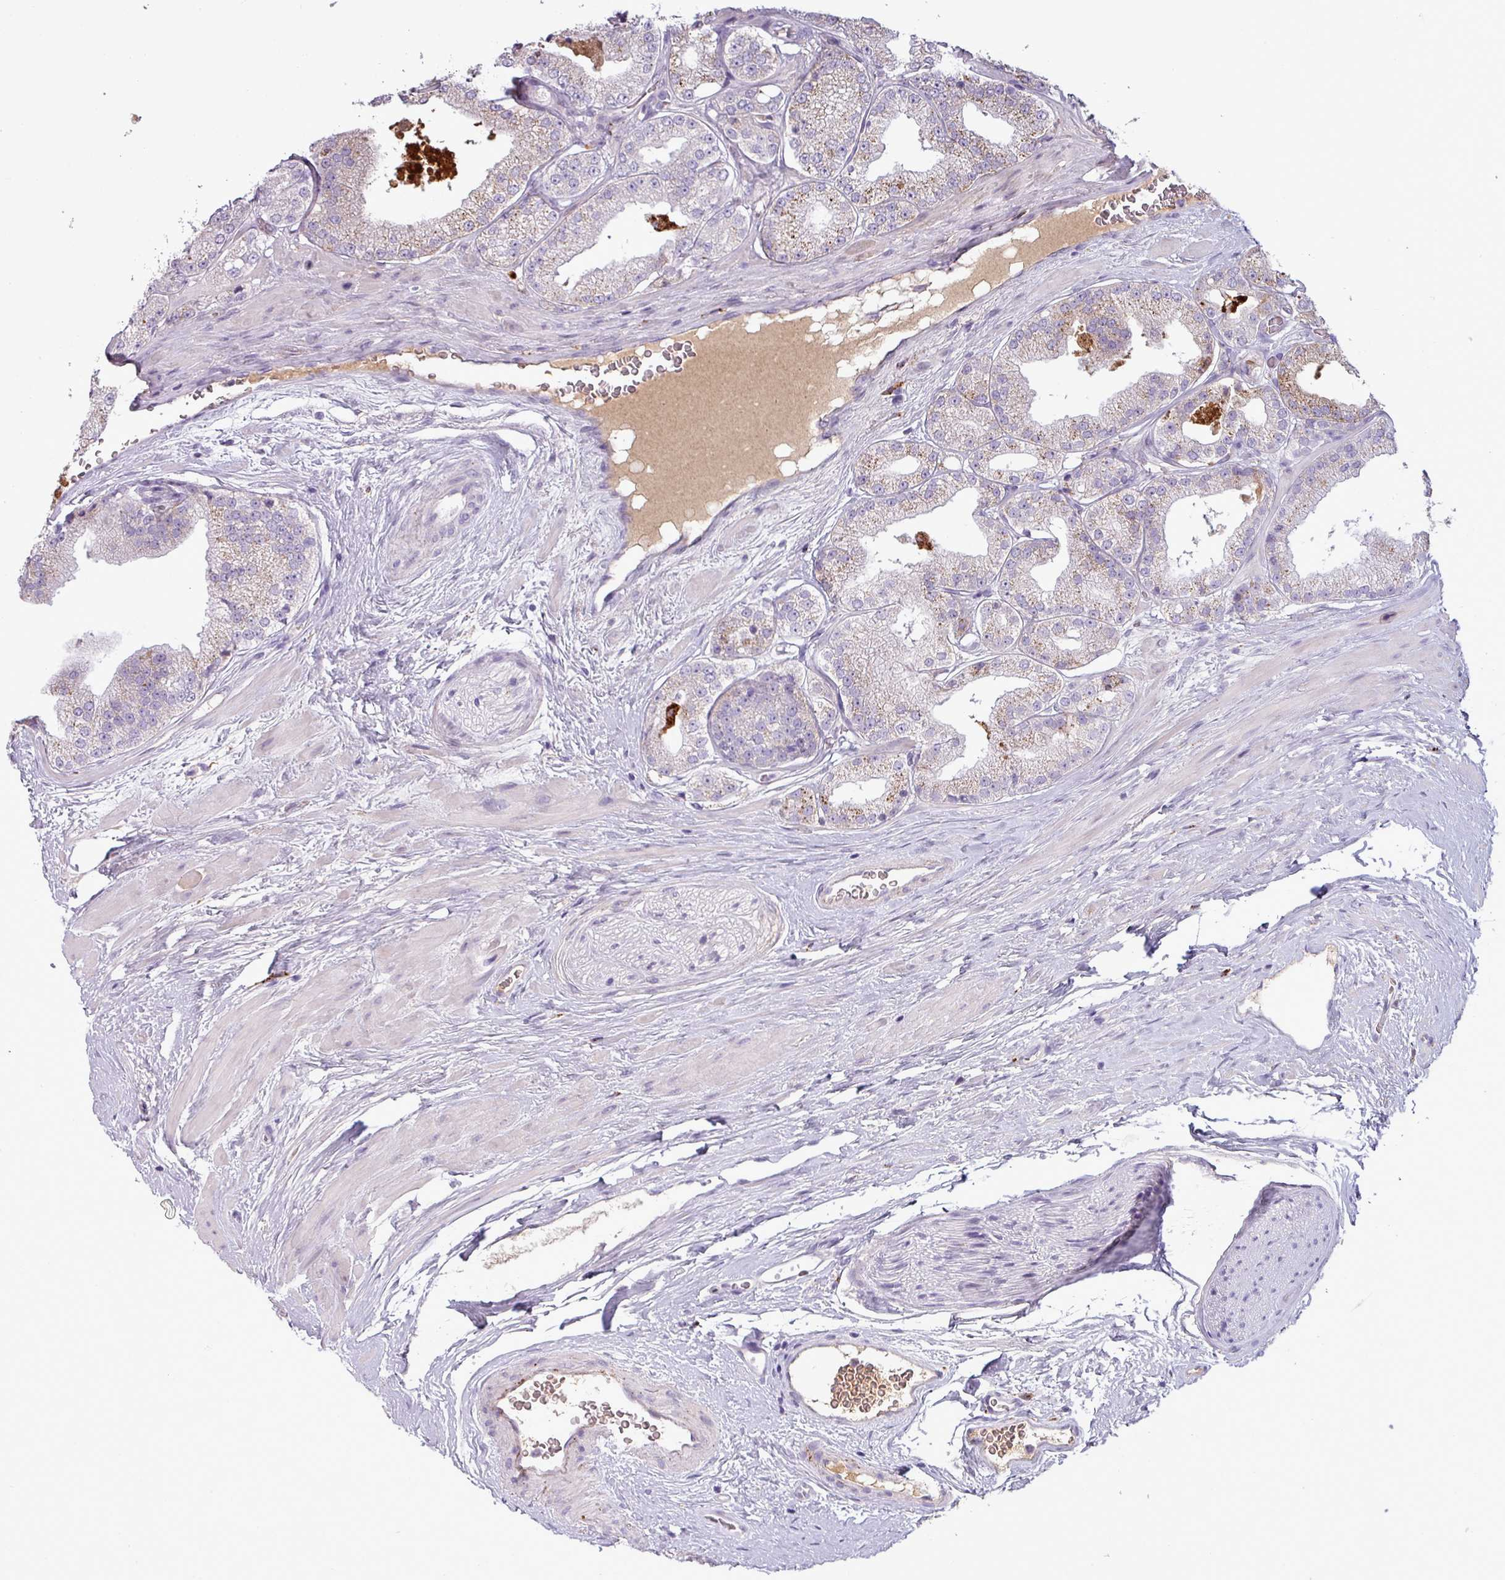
{"staining": {"intensity": "weak", "quantity": "25%-75%", "location": "cytoplasmic/membranous"}, "tissue": "prostate cancer", "cell_type": "Tumor cells", "image_type": "cancer", "snomed": [{"axis": "morphology", "description": "Adenocarcinoma, High grade"}, {"axis": "topography", "description": "Prostate"}], "caption": "The immunohistochemical stain highlights weak cytoplasmic/membranous expression in tumor cells of high-grade adenocarcinoma (prostate) tissue.", "gene": "C4B", "patient": {"sex": "male", "age": 68}}